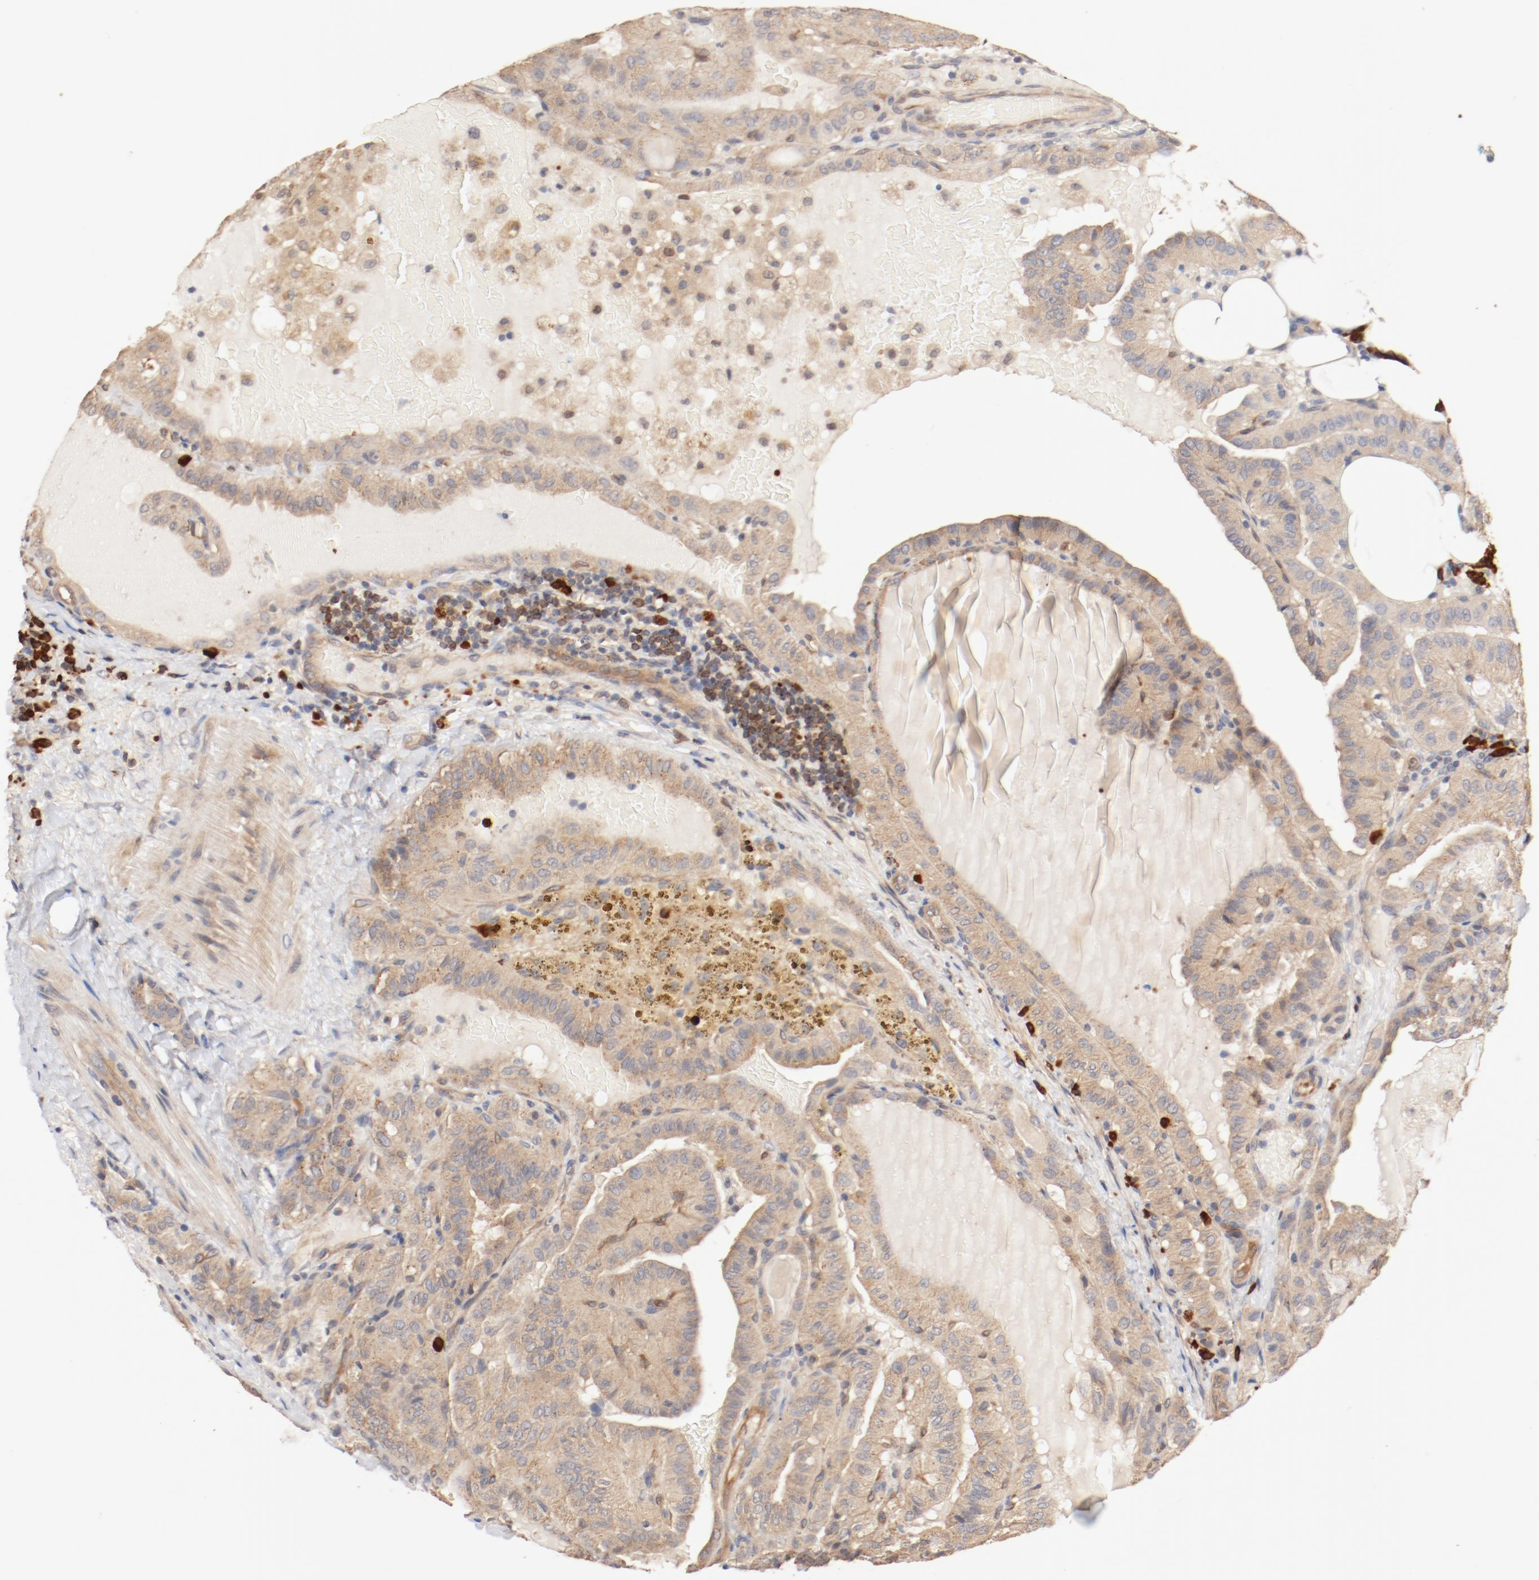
{"staining": {"intensity": "weak", "quantity": ">75%", "location": "cytoplasmic/membranous"}, "tissue": "thyroid cancer", "cell_type": "Tumor cells", "image_type": "cancer", "snomed": [{"axis": "morphology", "description": "Papillary adenocarcinoma, NOS"}, {"axis": "topography", "description": "Thyroid gland"}], "caption": "Immunohistochemistry histopathology image of neoplastic tissue: thyroid cancer (papillary adenocarcinoma) stained using immunohistochemistry (IHC) displays low levels of weak protein expression localized specifically in the cytoplasmic/membranous of tumor cells, appearing as a cytoplasmic/membranous brown color.", "gene": "UBE2J1", "patient": {"sex": "male", "age": 77}}